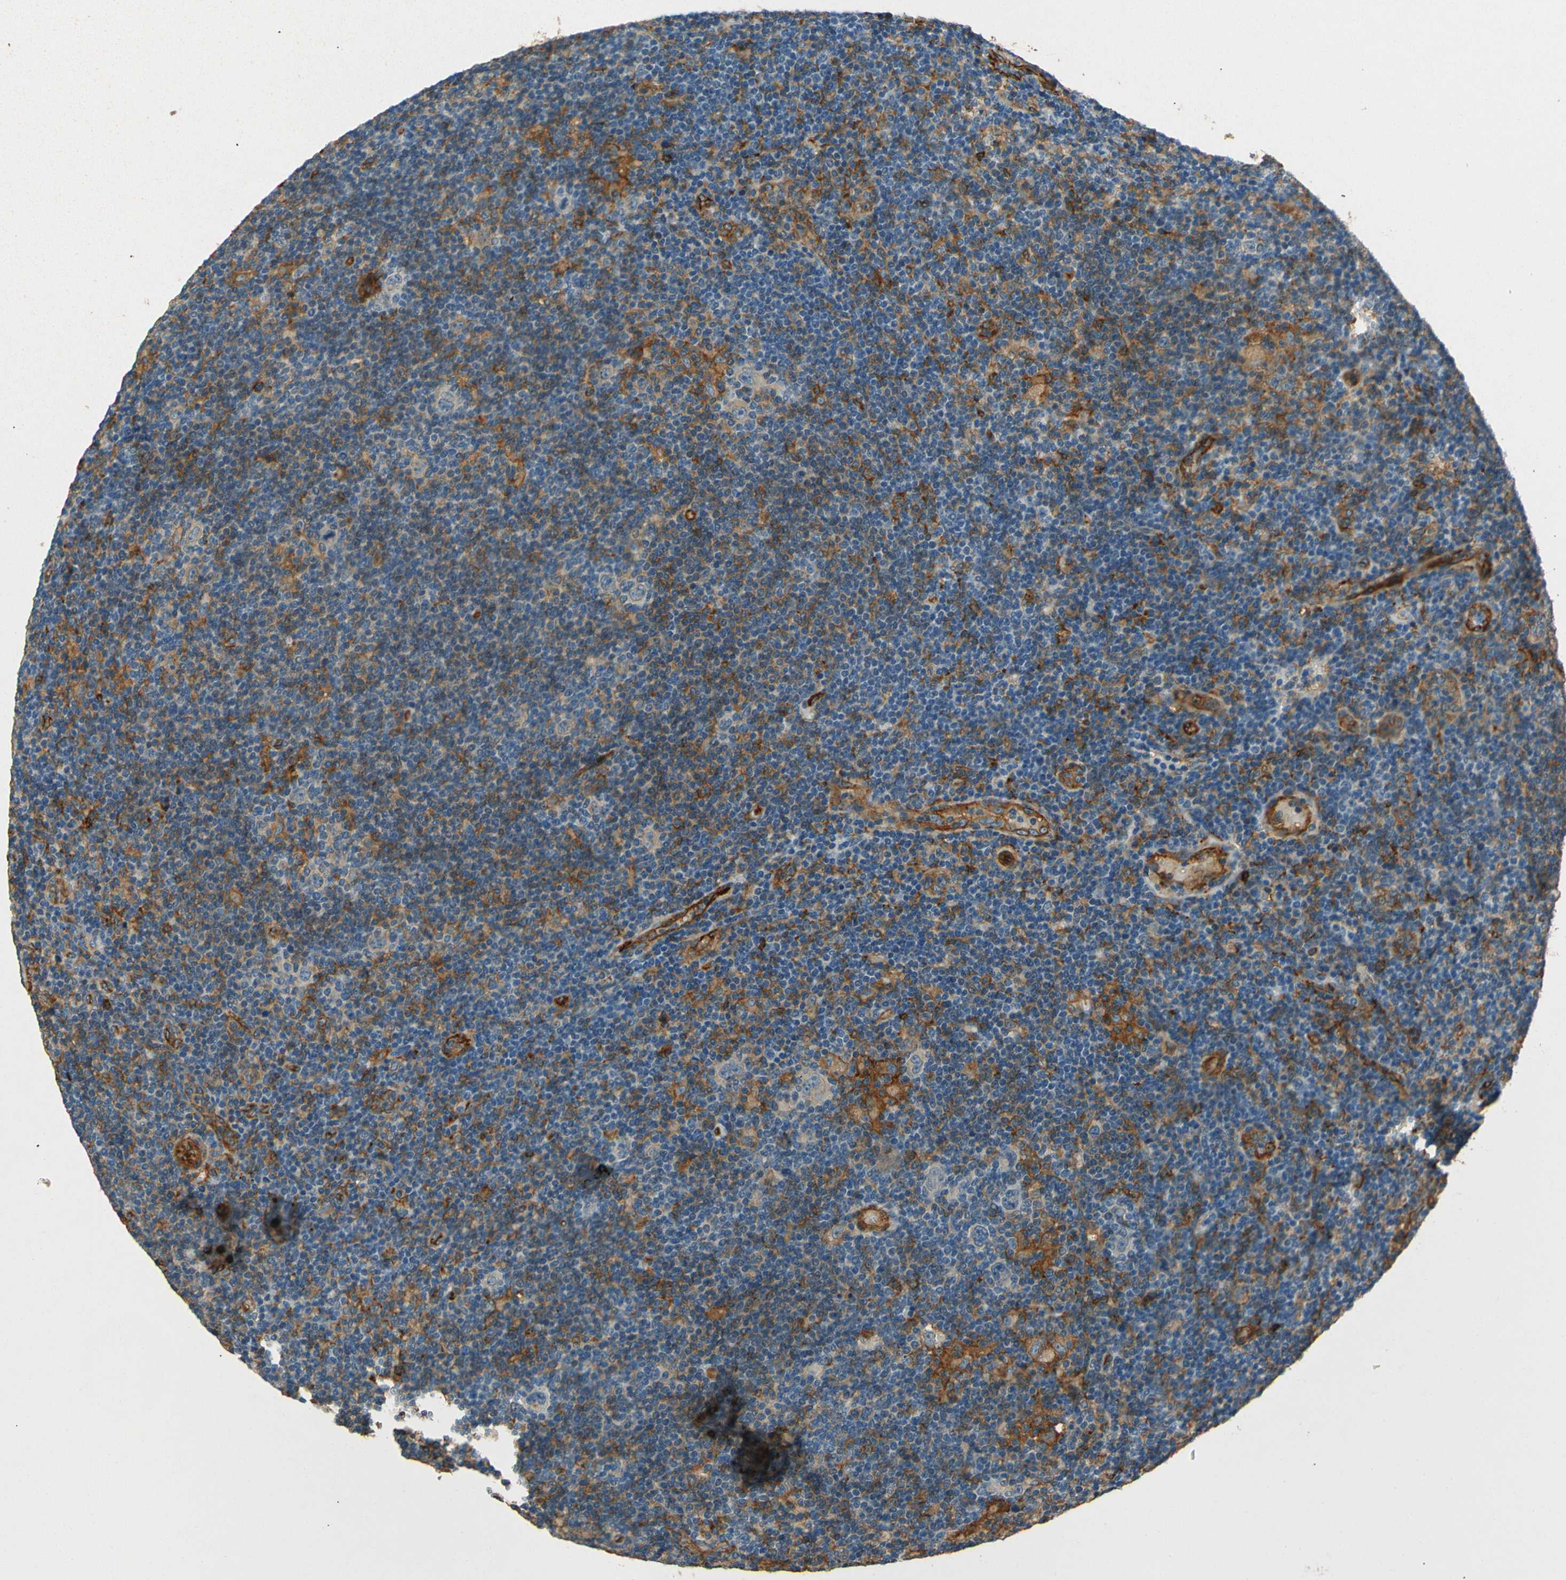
{"staining": {"intensity": "negative", "quantity": "none", "location": "none"}, "tissue": "lymphoma", "cell_type": "Tumor cells", "image_type": "cancer", "snomed": [{"axis": "morphology", "description": "Hodgkin's disease, NOS"}, {"axis": "topography", "description": "Lymph node"}], "caption": "A micrograph of lymphoma stained for a protein demonstrates no brown staining in tumor cells.", "gene": "ENTPD1", "patient": {"sex": "female", "age": 57}}